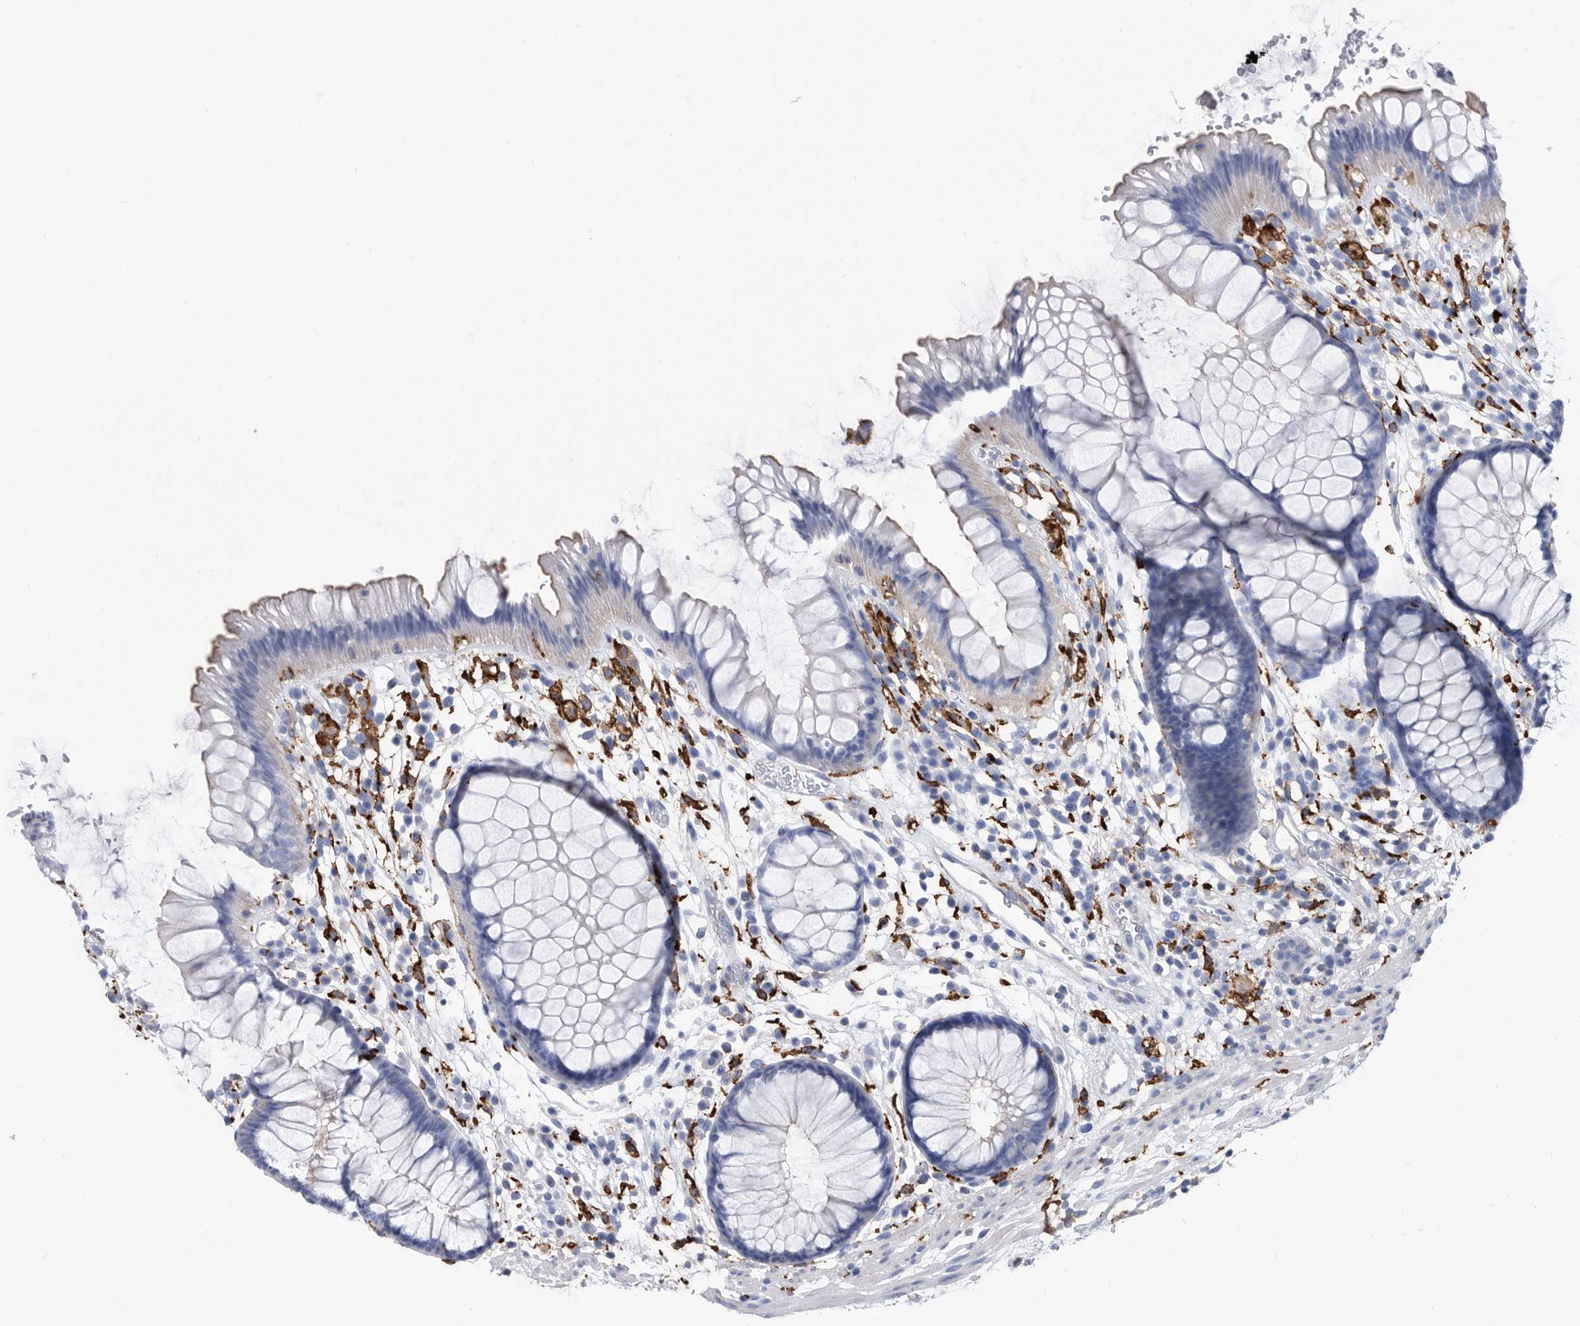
{"staining": {"intensity": "negative", "quantity": "none", "location": "none"}, "tissue": "rectum", "cell_type": "Glandular cells", "image_type": "normal", "snomed": [{"axis": "morphology", "description": "Normal tissue, NOS"}, {"axis": "topography", "description": "Rectum"}], "caption": "This image is of unremarkable rectum stained with immunohistochemistry to label a protein in brown with the nuclei are counter-stained blue. There is no staining in glandular cells.", "gene": "MS4A4A", "patient": {"sex": "male", "age": 51}}